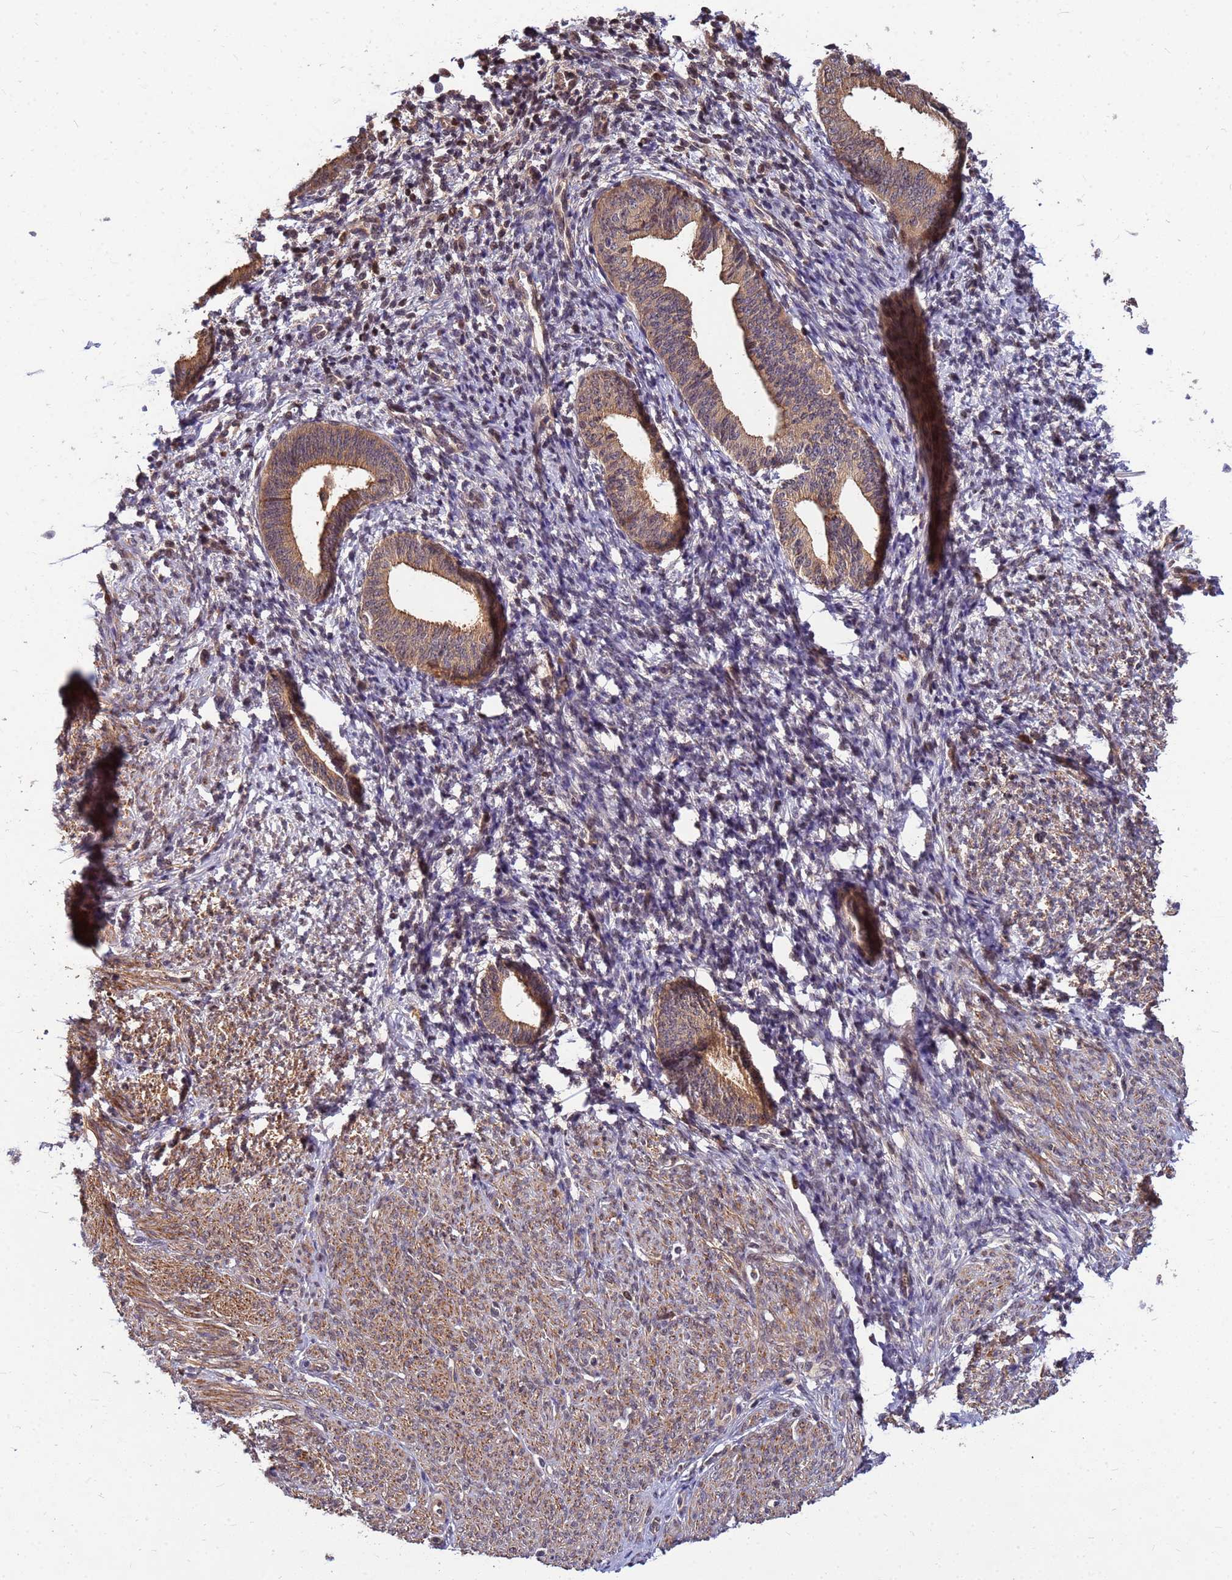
{"staining": {"intensity": "moderate", "quantity": ">75%", "location": "cytoplasmic/membranous"}, "tissue": "endometrial cancer", "cell_type": "Tumor cells", "image_type": "cancer", "snomed": [{"axis": "morphology", "description": "Adenocarcinoma, NOS"}, {"axis": "topography", "description": "Endometrium"}], "caption": "DAB immunohistochemical staining of human adenocarcinoma (endometrial) demonstrates moderate cytoplasmic/membranous protein positivity in about >75% of tumor cells. The protein of interest is stained brown, and the nuclei are stained in blue (DAB (3,3'-diaminobenzidine) IHC with brightfield microscopy, high magnification).", "gene": "DUS4L", "patient": {"sex": "female", "age": 79}}